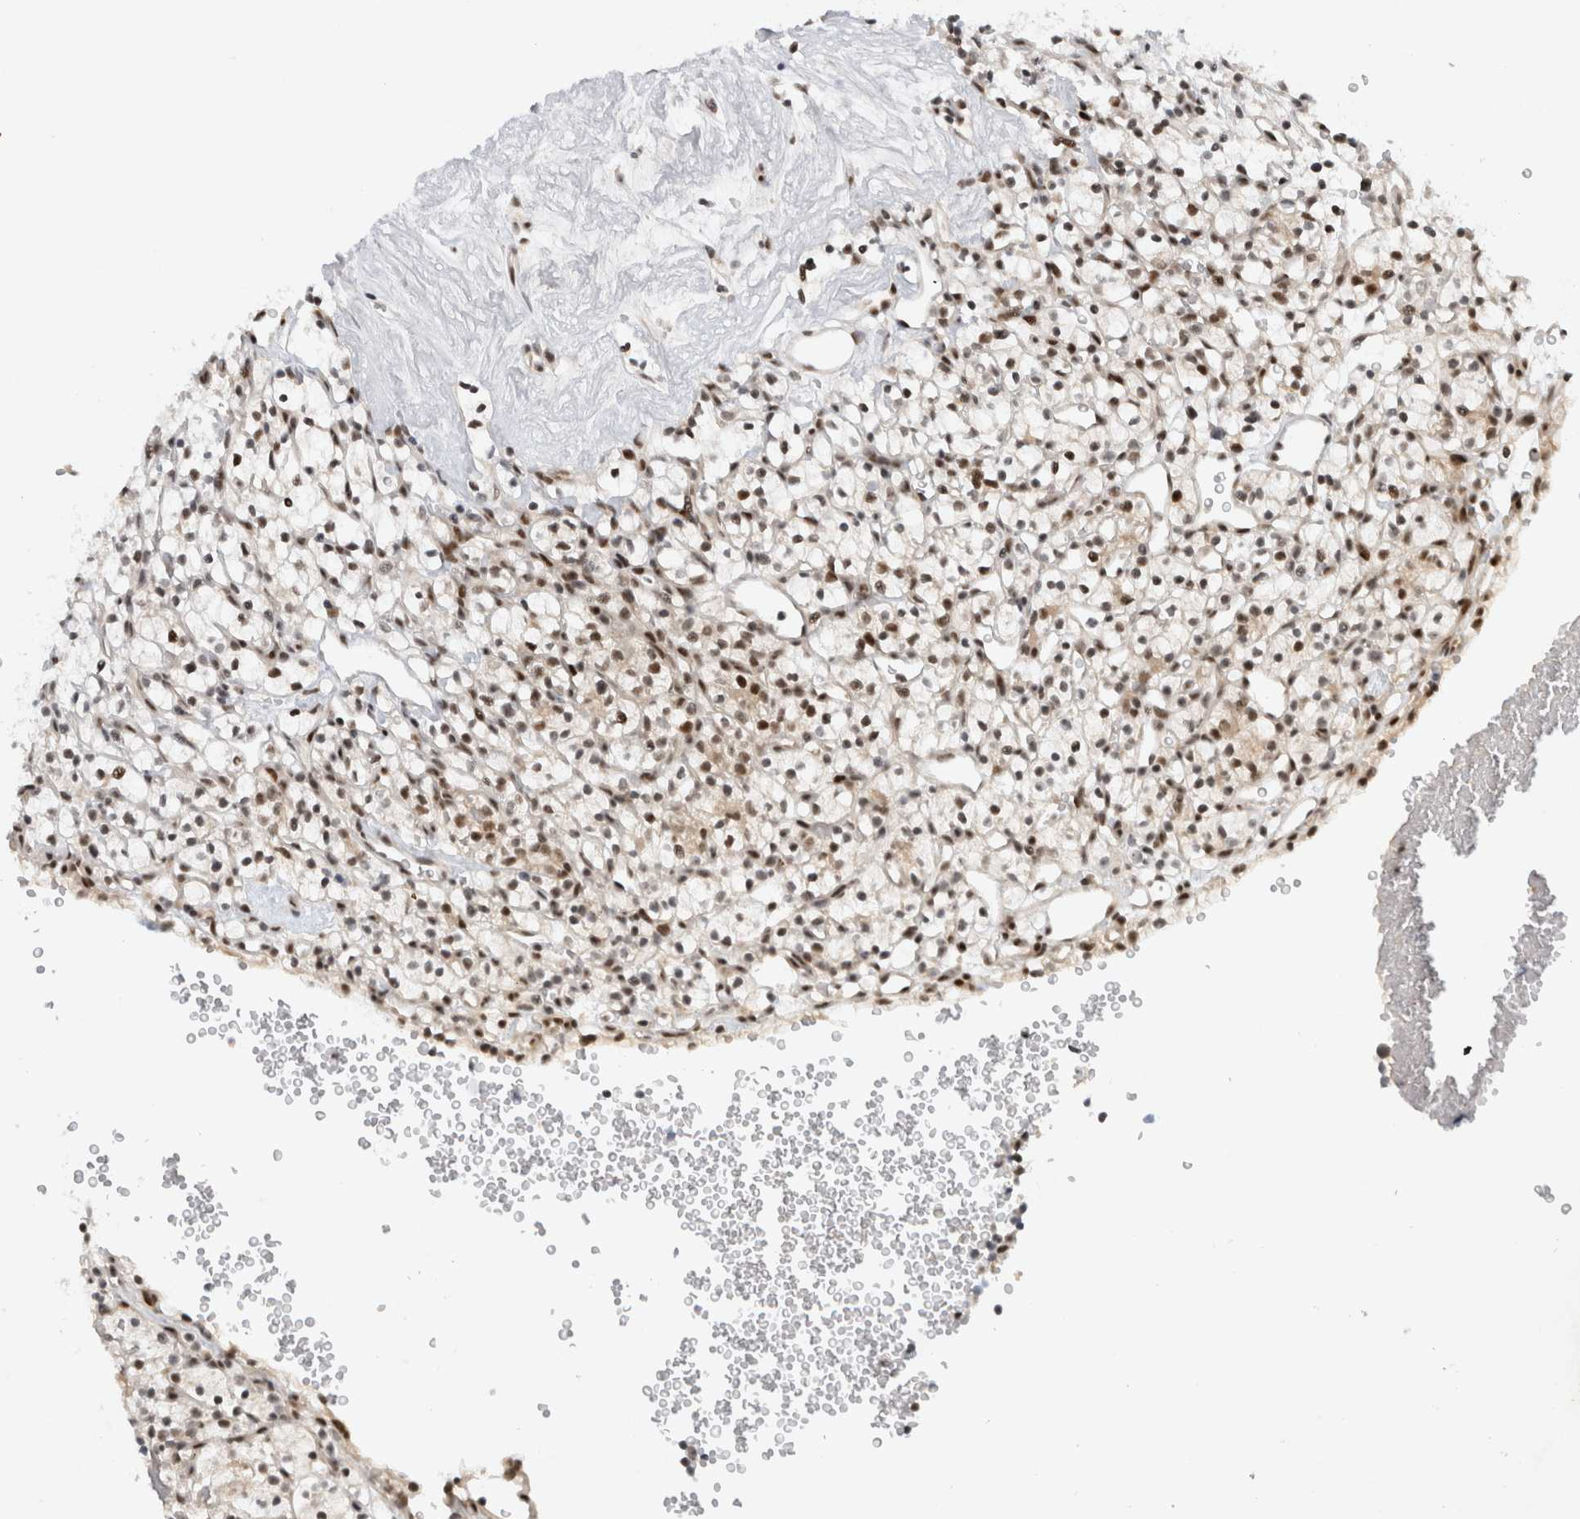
{"staining": {"intensity": "moderate", "quantity": ">75%", "location": "nuclear"}, "tissue": "renal cancer", "cell_type": "Tumor cells", "image_type": "cancer", "snomed": [{"axis": "morphology", "description": "Adenocarcinoma, NOS"}, {"axis": "topography", "description": "Kidney"}], "caption": "Renal cancer (adenocarcinoma) stained for a protein (brown) displays moderate nuclear positive expression in about >75% of tumor cells.", "gene": "HESX1", "patient": {"sex": "female", "age": 57}}